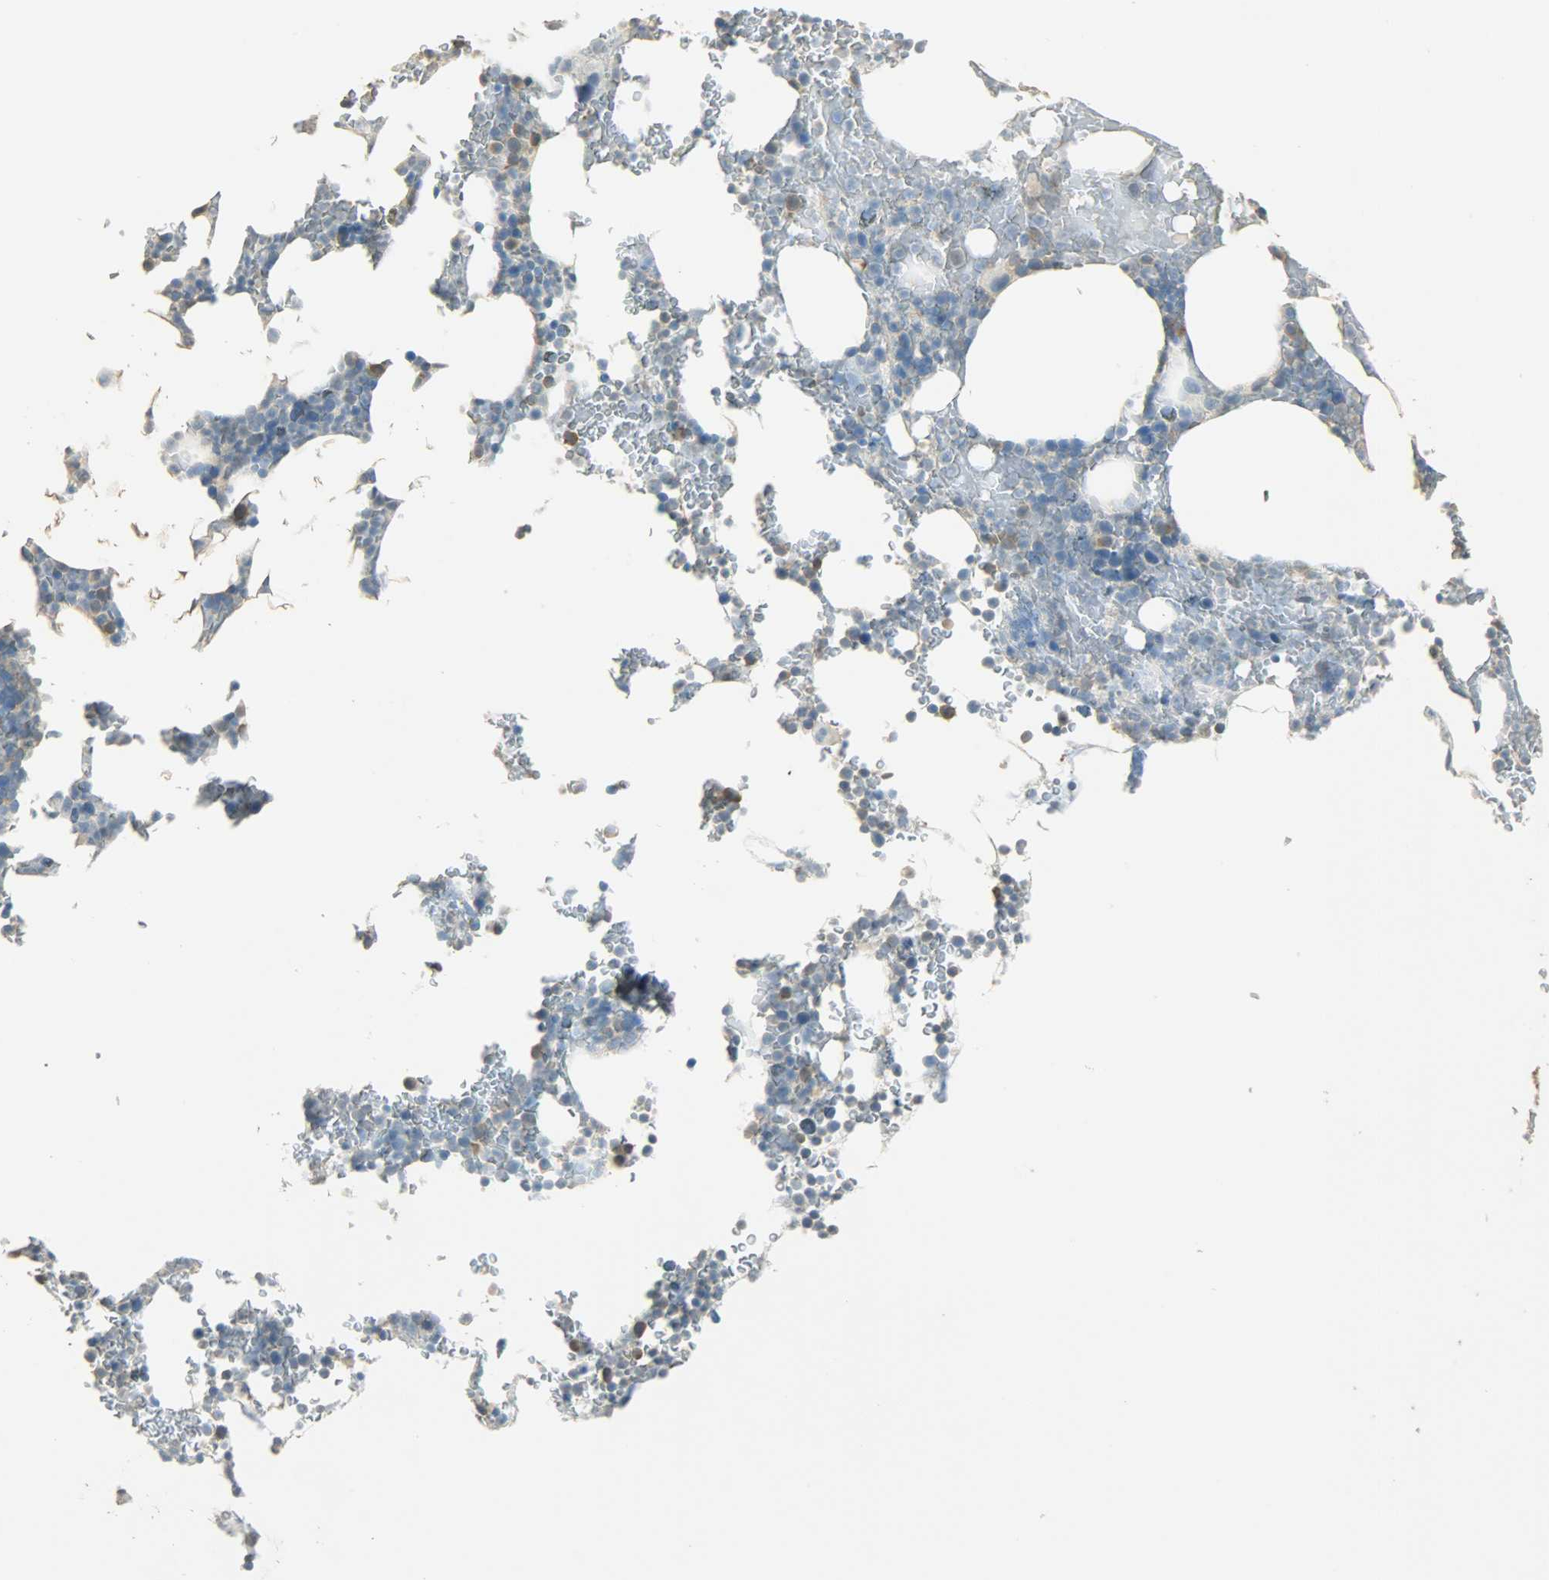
{"staining": {"intensity": "moderate", "quantity": "<25%", "location": "cytoplasmic/membranous"}, "tissue": "bone marrow", "cell_type": "Hematopoietic cells", "image_type": "normal", "snomed": [{"axis": "morphology", "description": "Normal tissue, NOS"}, {"axis": "topography", "description": "Bone marrow"}], "caption": "The photomicrograph demonstrates staining of normal bone marrow, revealing moderate cytoplasmic/membranous protein expression (brown color) within hematopoietic cells. The staining was performed using DAB, with brown indicating positive protein expression. Nuclei are stained blue with hematoxylin.", "gene": "PRMT5", "patient": {"sex": "female", "age": 66}}